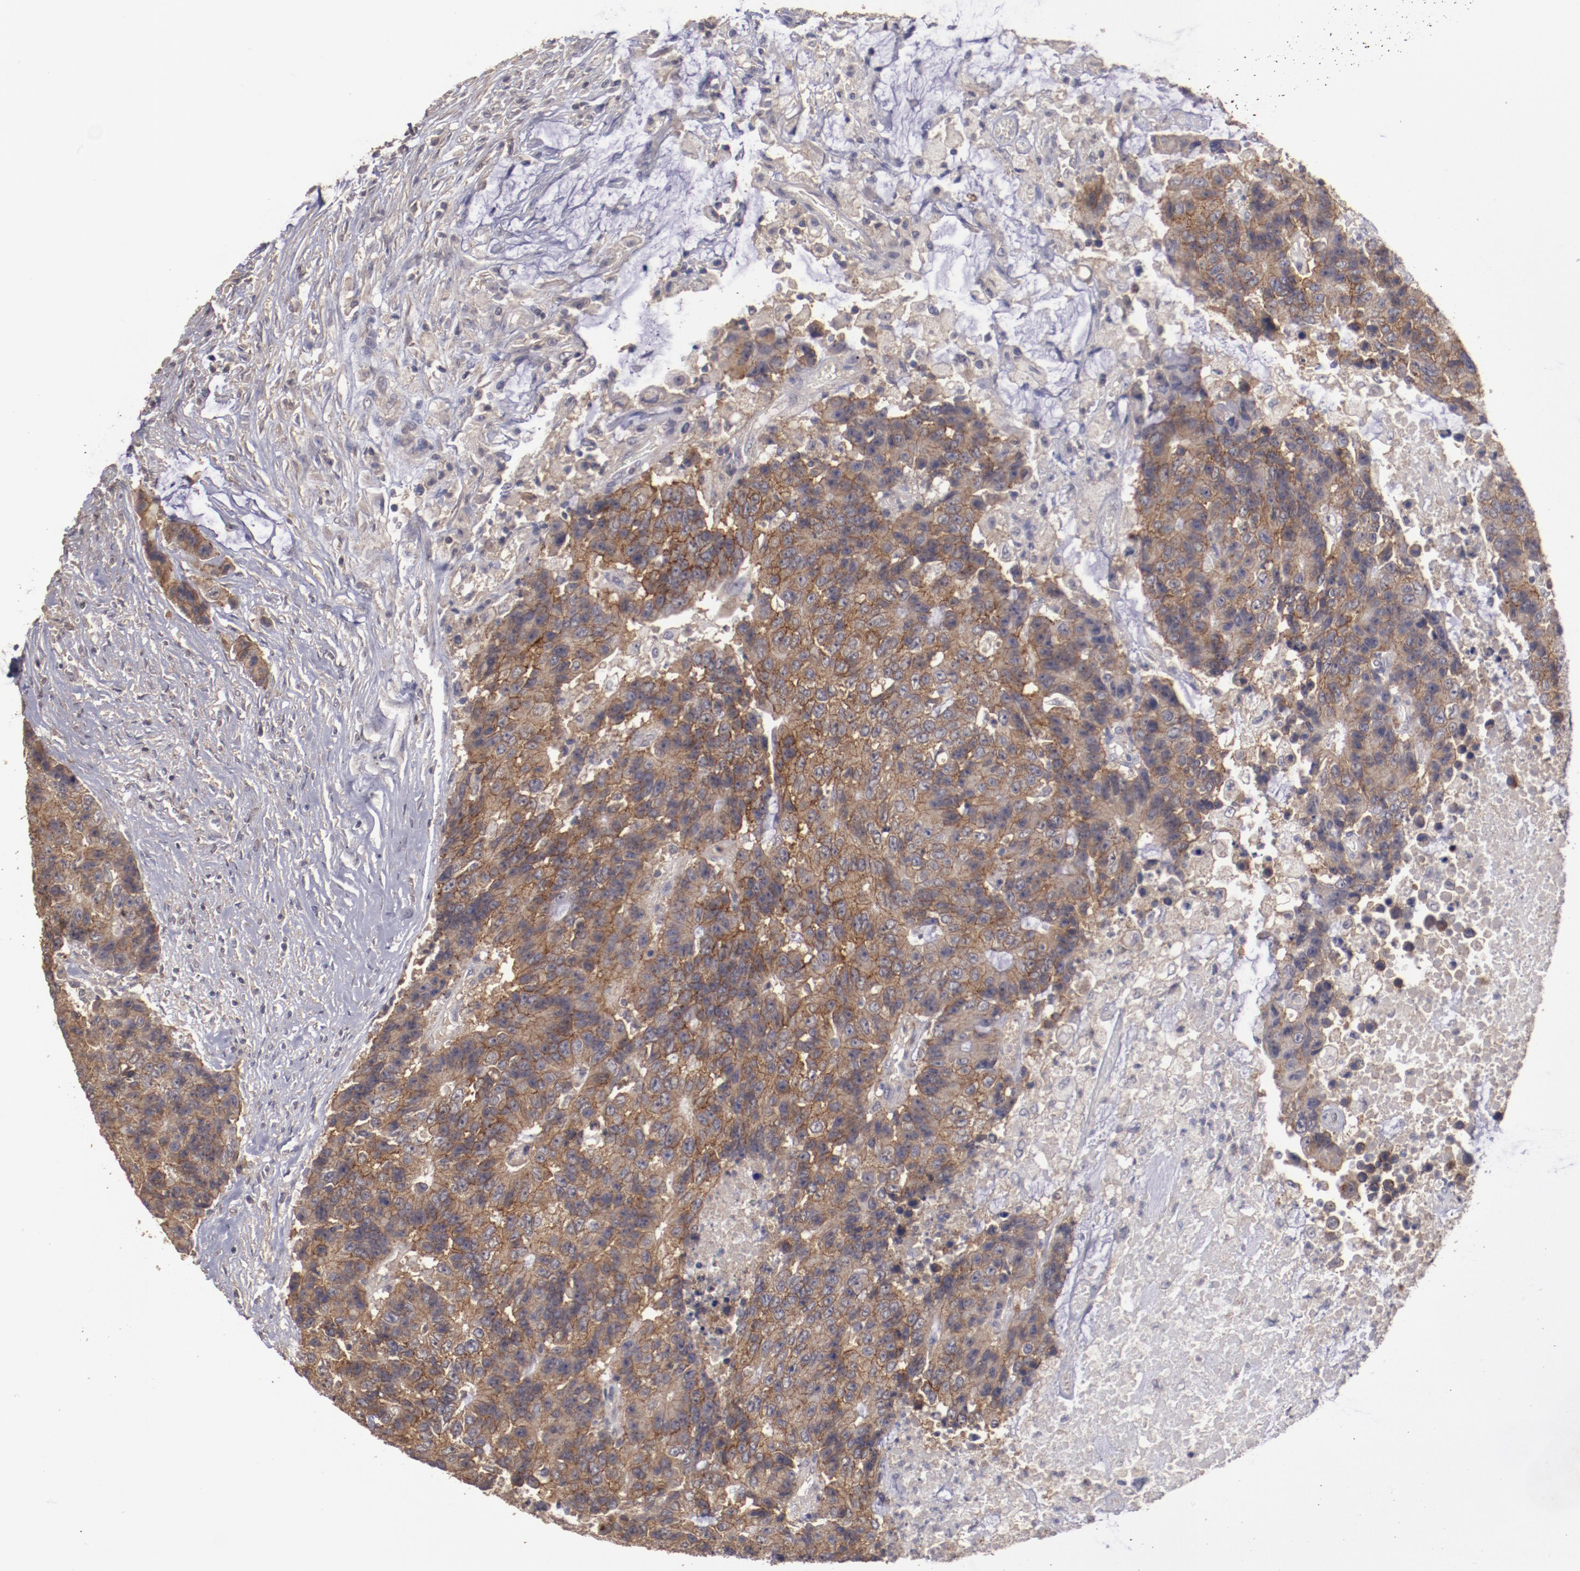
{"staining": {"intensity": "moderate", "quantity": ">75%", "location": "cytoplasmic/membranous"}, "tissue": "colorectal cancer", "cell_type": "Tumor cells", "image_type": "cancer", "snomed": [{"axis": "morphology", "description": "Adenocarcinoma, NOS"}, {"axis": "topography", "description": "Colon"}], "caption": "A photomicrograph showing moderate cytoplasmic/membranous positivity in about >75% of tumor cells in colorectal adenocarcinoma, as visualized by brown immunohistochemical staining.", "gene": "FAT1", "patient": {"sex": "female", "age": 86}}